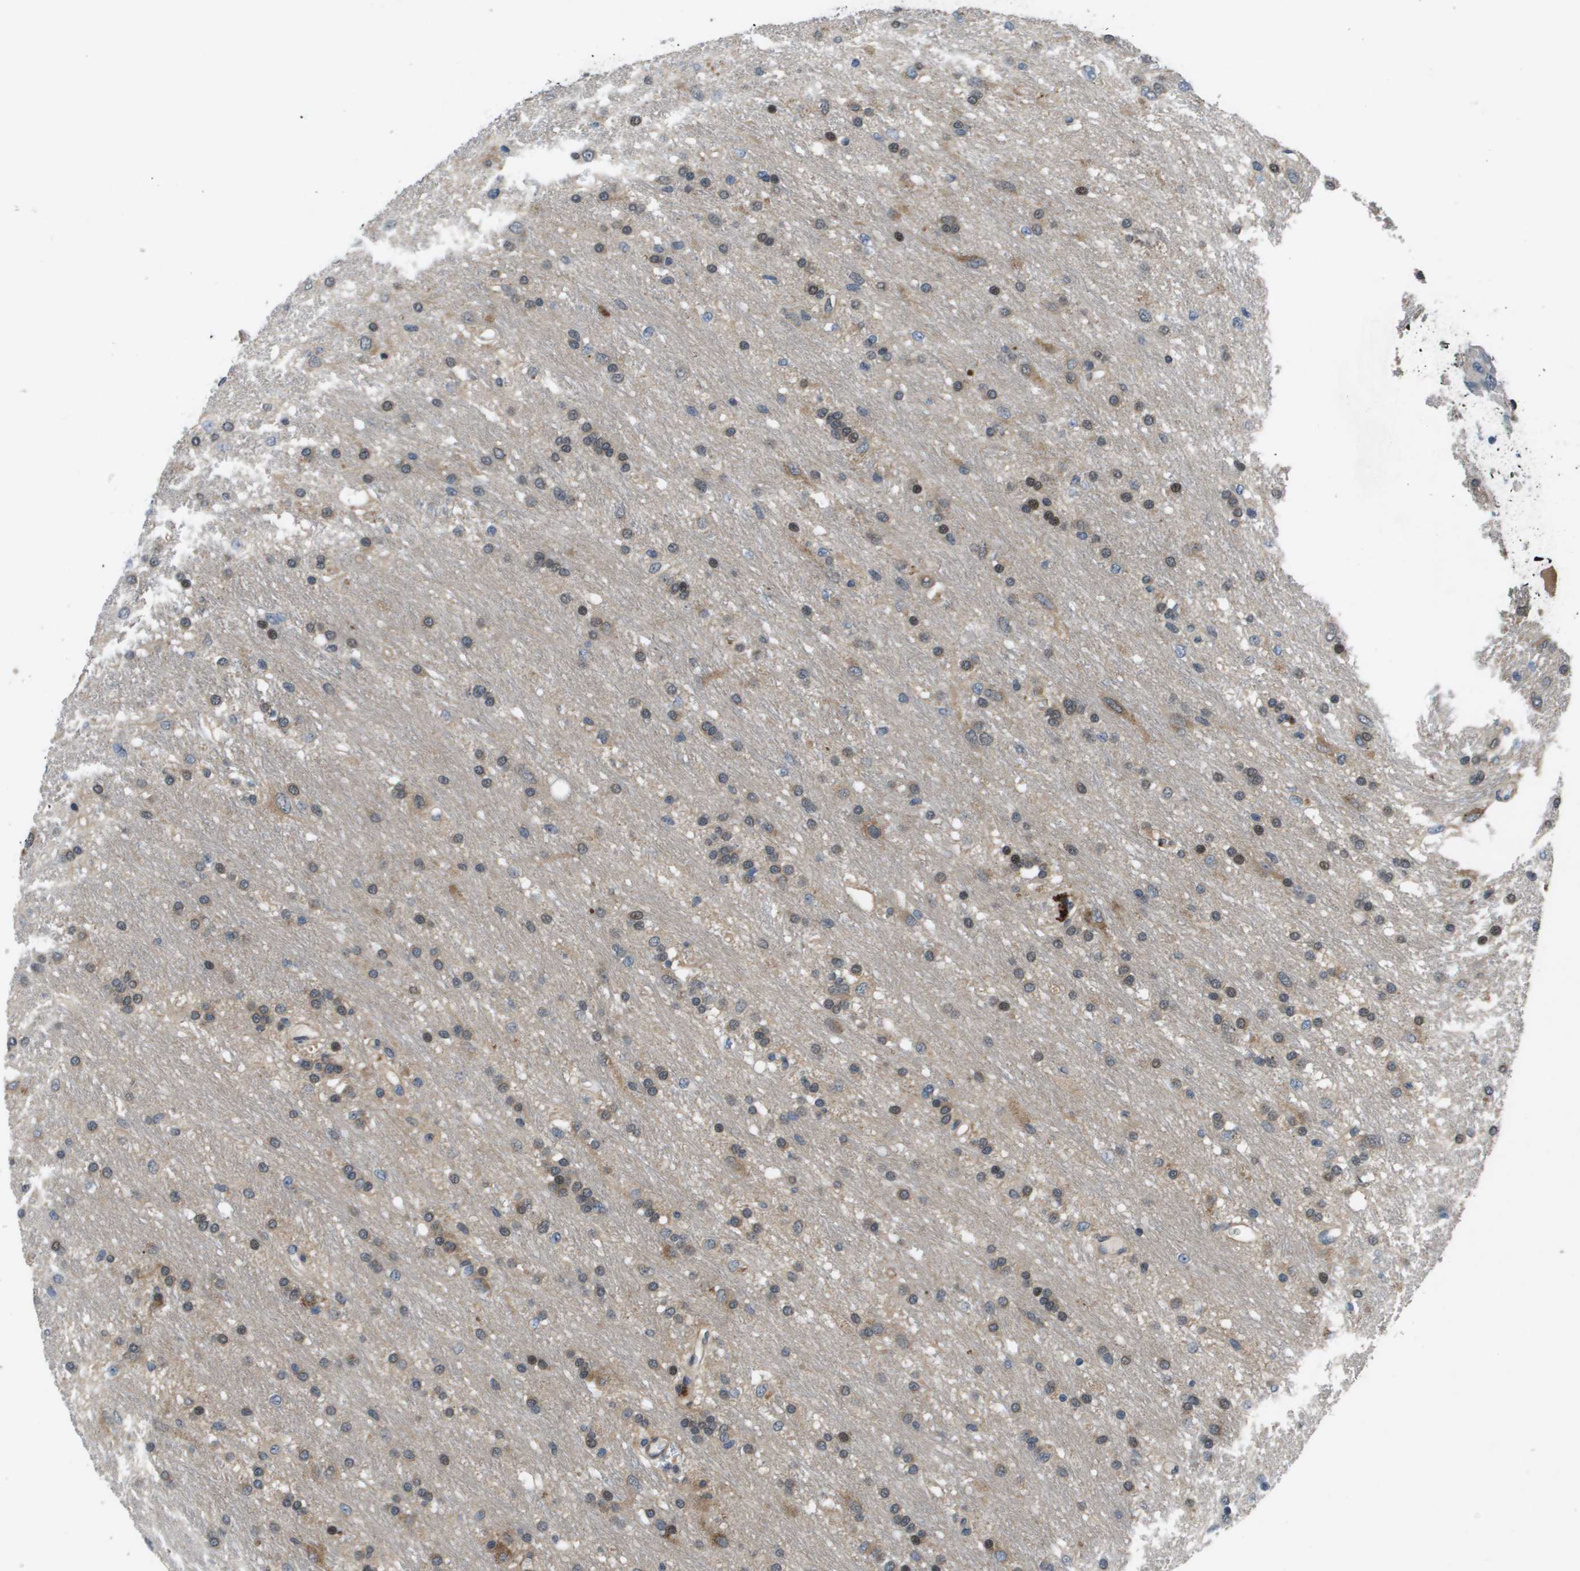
{"staining": {"intensity": "weak", "quantity": "25%-75%", "location": "nuclear"}, "tissue": "glioma", "cell_type": "Tumor cells", "image_type": "cancer", "snomed": [{"axis": "morphology", "description": "Glioma, malignant, Low grade"}, {"axis": "topography", "description": "Brain"}], "caption": "Approximately 25%-75% of tumor cells in malignant low-grade glioma reveal weak nuclear protein expression as visualized by brown immunohistochemical staining.", "gene": "ENPP5", "patient": {"sex": "male", "age": 77}}